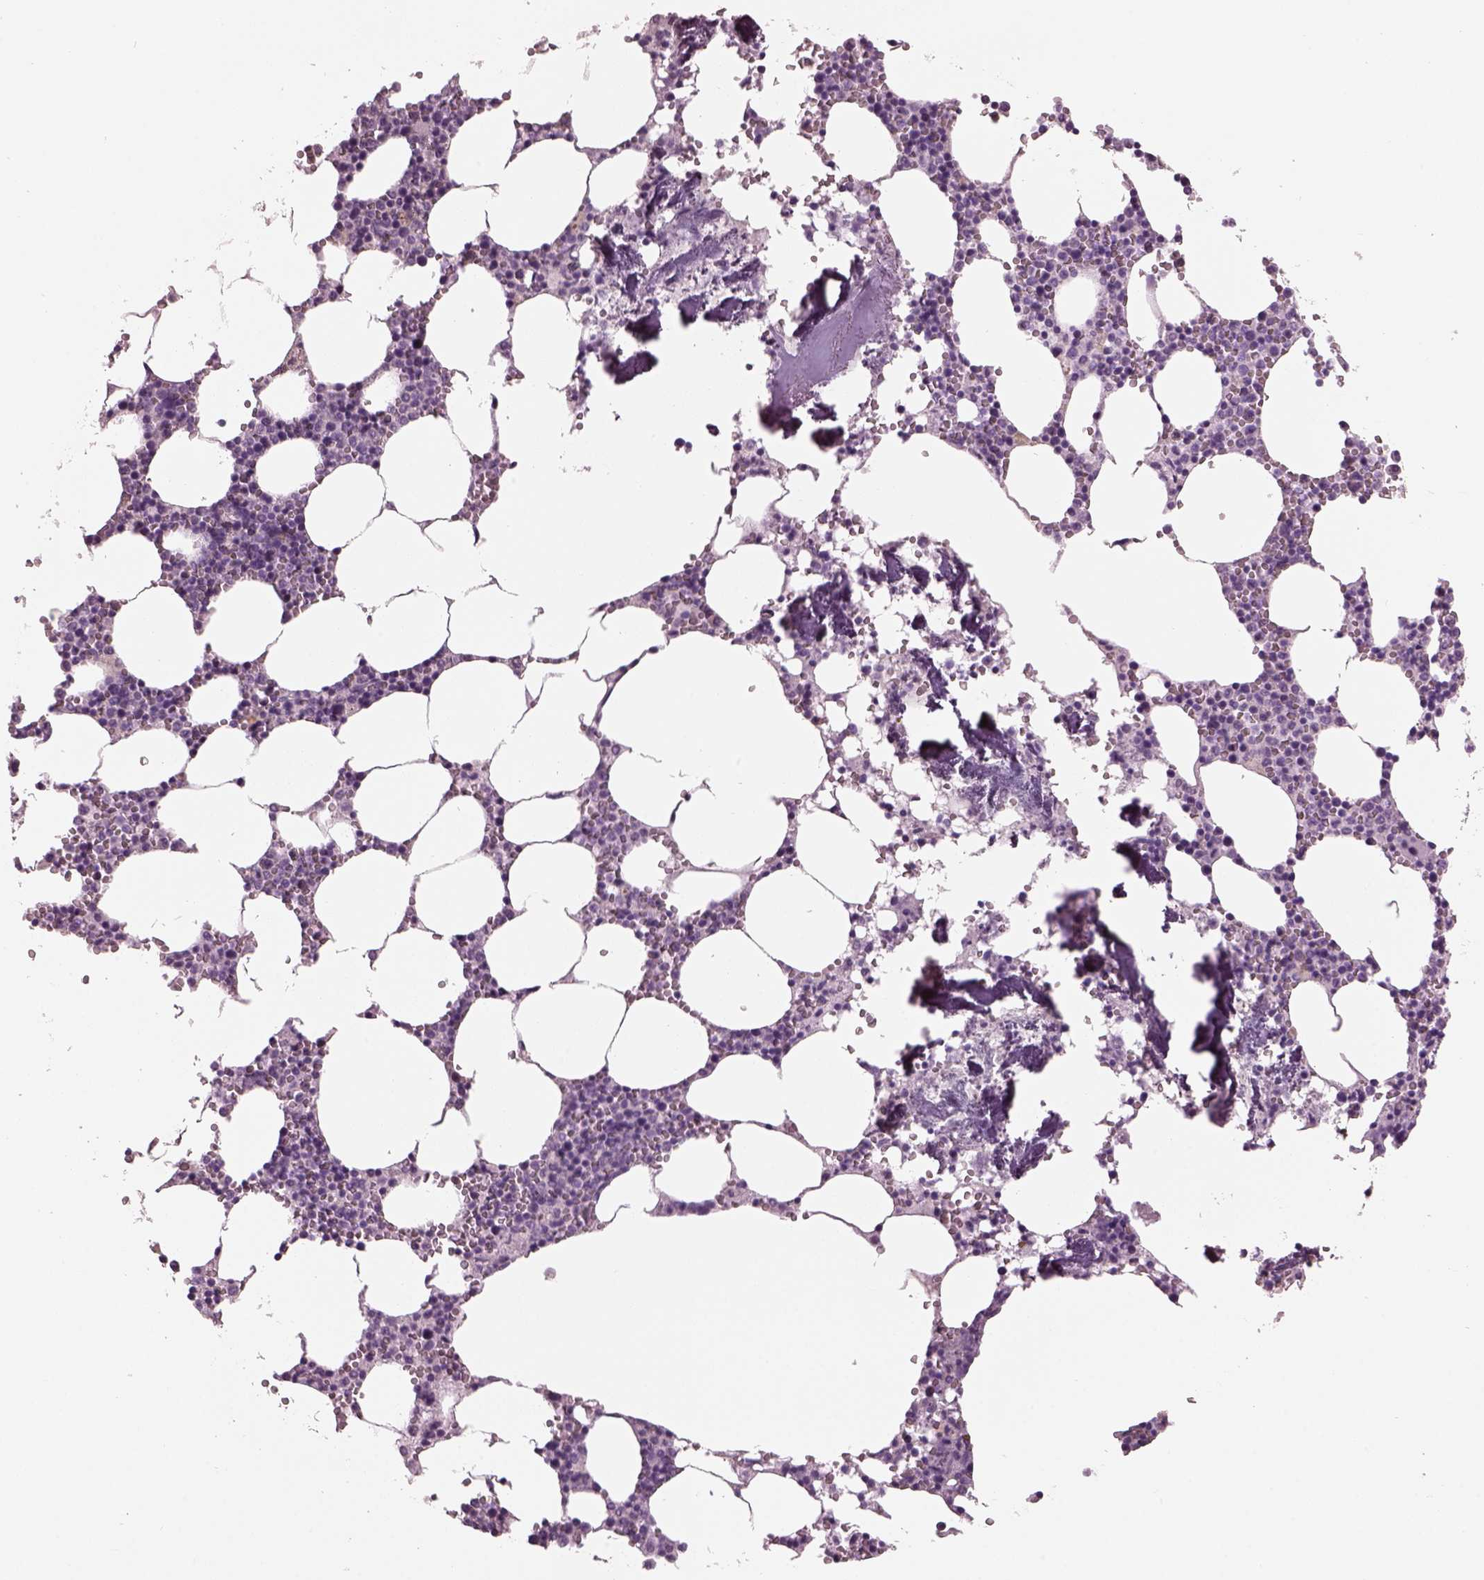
{"staining": {"intensity": "negative", "quantity": "none", "location": "none"}, "tissue": "bone marrow", "cell_type": "Hematopoietic cells", "image_type": "normal", "snomed": [{"axis": "morphology", "description": "Normal tissue, NOS"}, {"axis": "topography", "description": "Bone marrow"}], "caption": "A high-resolution micrograph shows immunohistochemistry (IHC) staining of benign bone marrow, which demonstrates no significant expression in hematopoietic cells.", "gene": "HYDIN", "patient": {"sex": "female", "age": 64}}